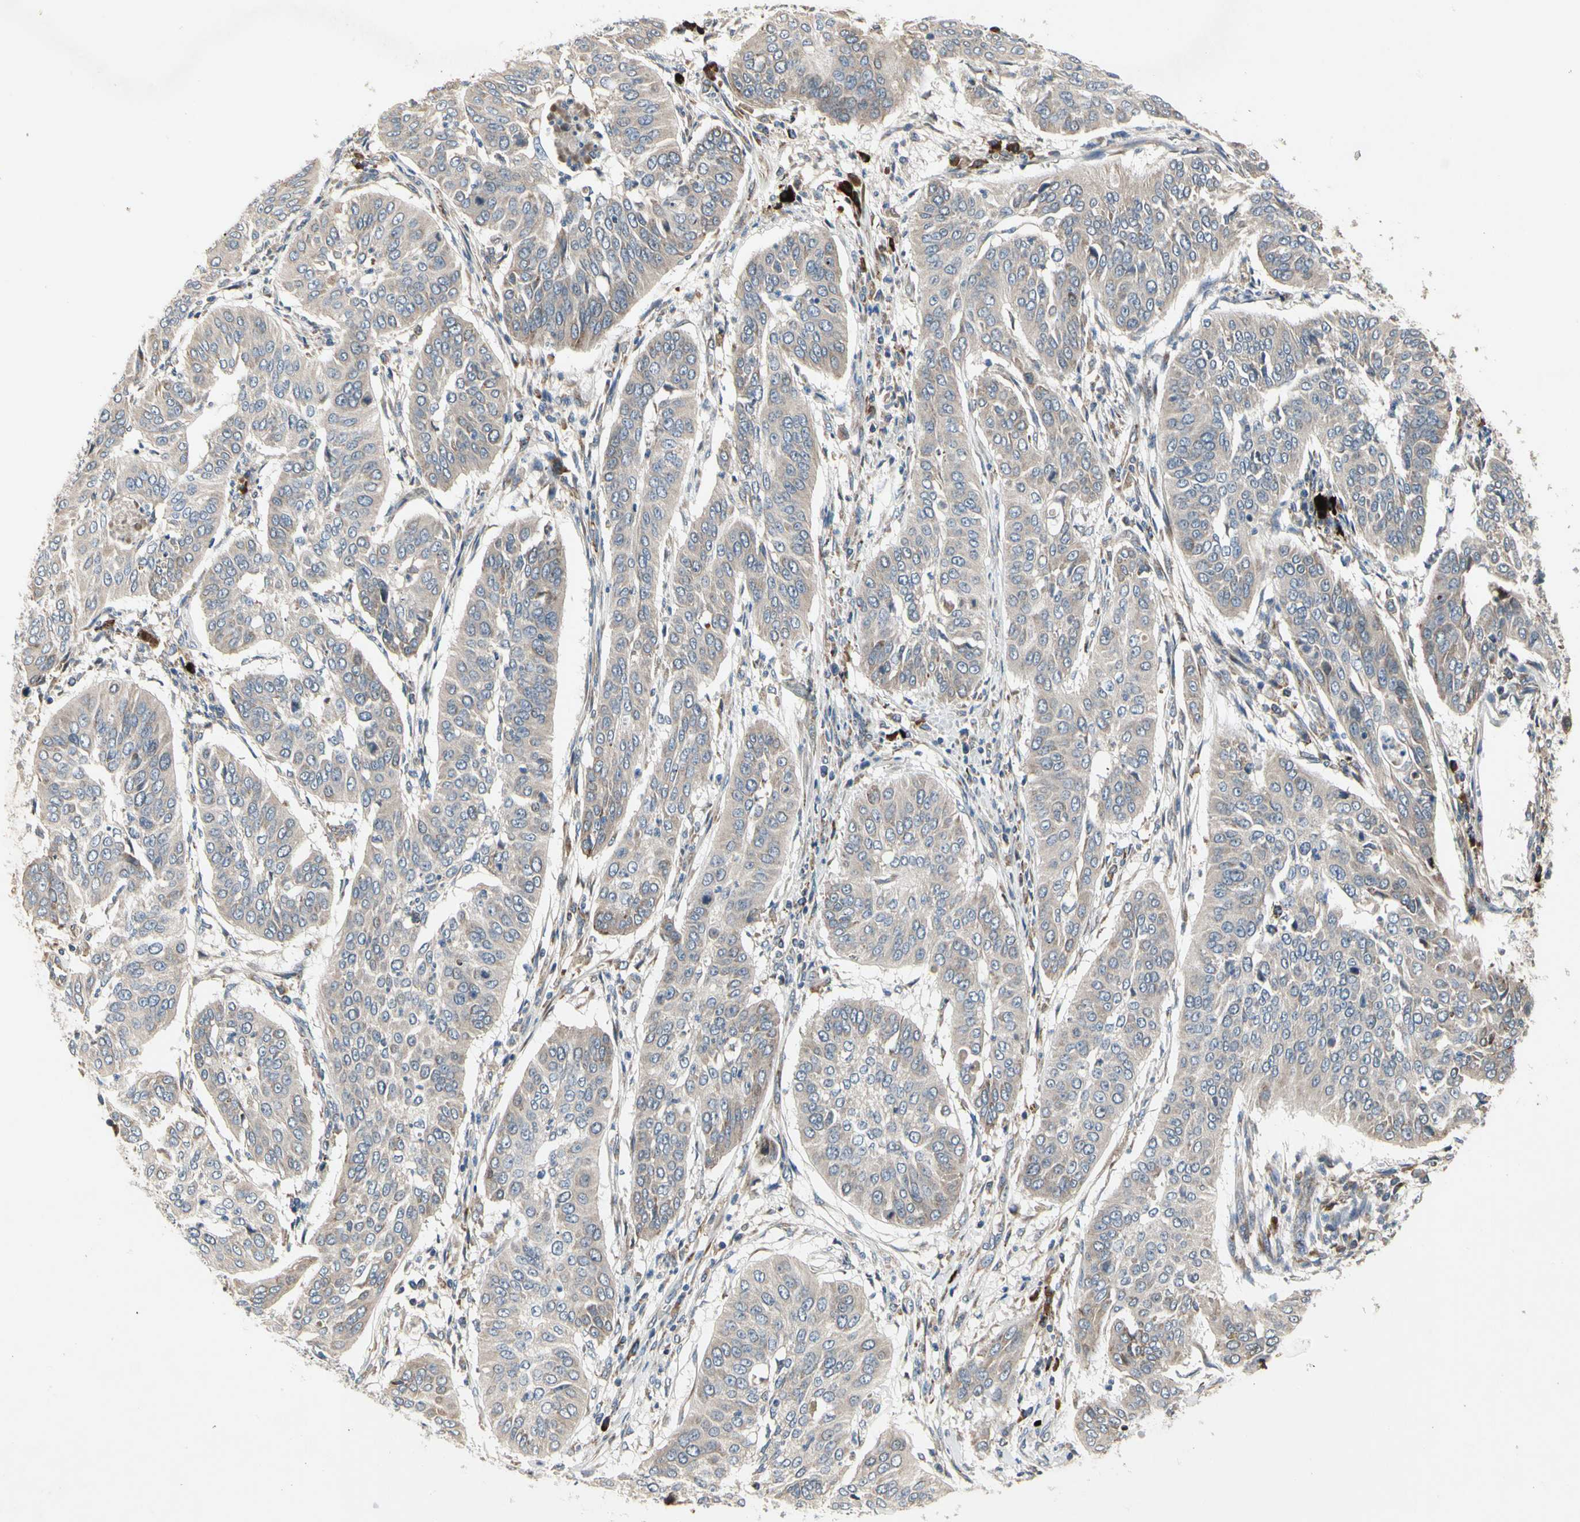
{"staining": {"intensity": "weak", "quantity": ">75%", "location": "cytoplasmic/membranous"}, "tissue": "cervical cancer", "cell_type": "Tumor cells", "image_type": "cancer", "snomed": [{"axis": "morphology", "description": "Normal tissue, NOS"}, {"axis": "morphology", "description": "Squamous cell carcinoma, NOS"}, {"axis": "topography", "description": "Cervix"}], "caption": "This photomicrograph exhibits cervical cancer stained with immunohistochemistry (IHC) to label a protein in brown. The cytoplasmic/membranous of tumor cells show weak positivity for the protein. Nuclei are counter-stained blue.", "gene": "MMEL1", "patient": {"sex": "female", "age": 39}}